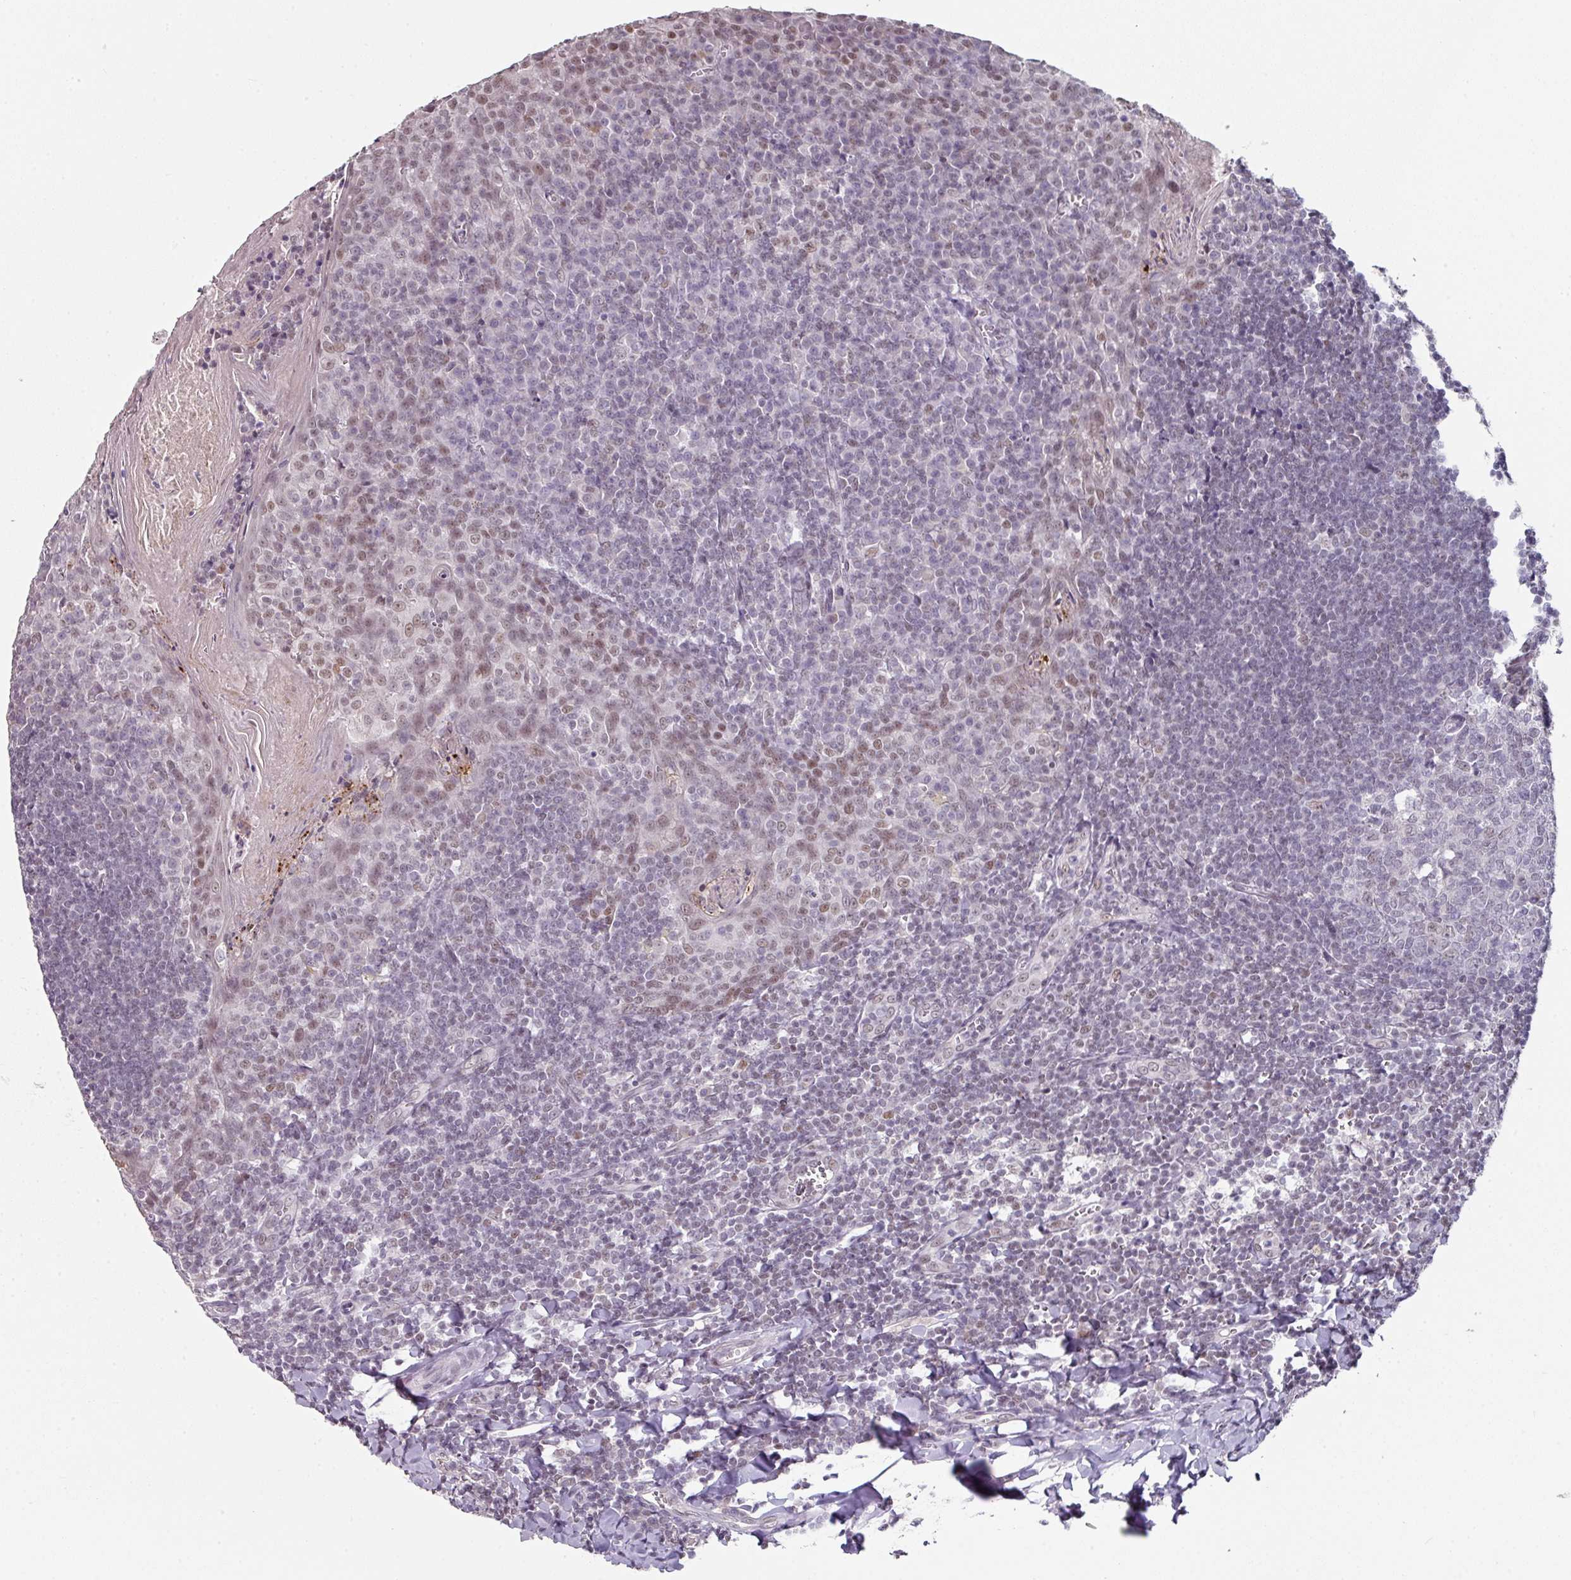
{"staining": {"intensity": "negative", "quantity": "none", "location": "none"}, "tissue": "tonsil", "cell_type": "Germinal center cells", "image_type": "normal", "snomed": [{"axis": "morphology", "description": "Normal tissue, NOS"}, {"axis": "topography", "description": "Tonsil"}], "caption": "High power microscopy image of an immunohistochemistry histopathology image of normal tonsil, revealing no significant expression in germinal center cells.", "gene": "ELK1", "patient": {"sex": "male", "age": 27}}